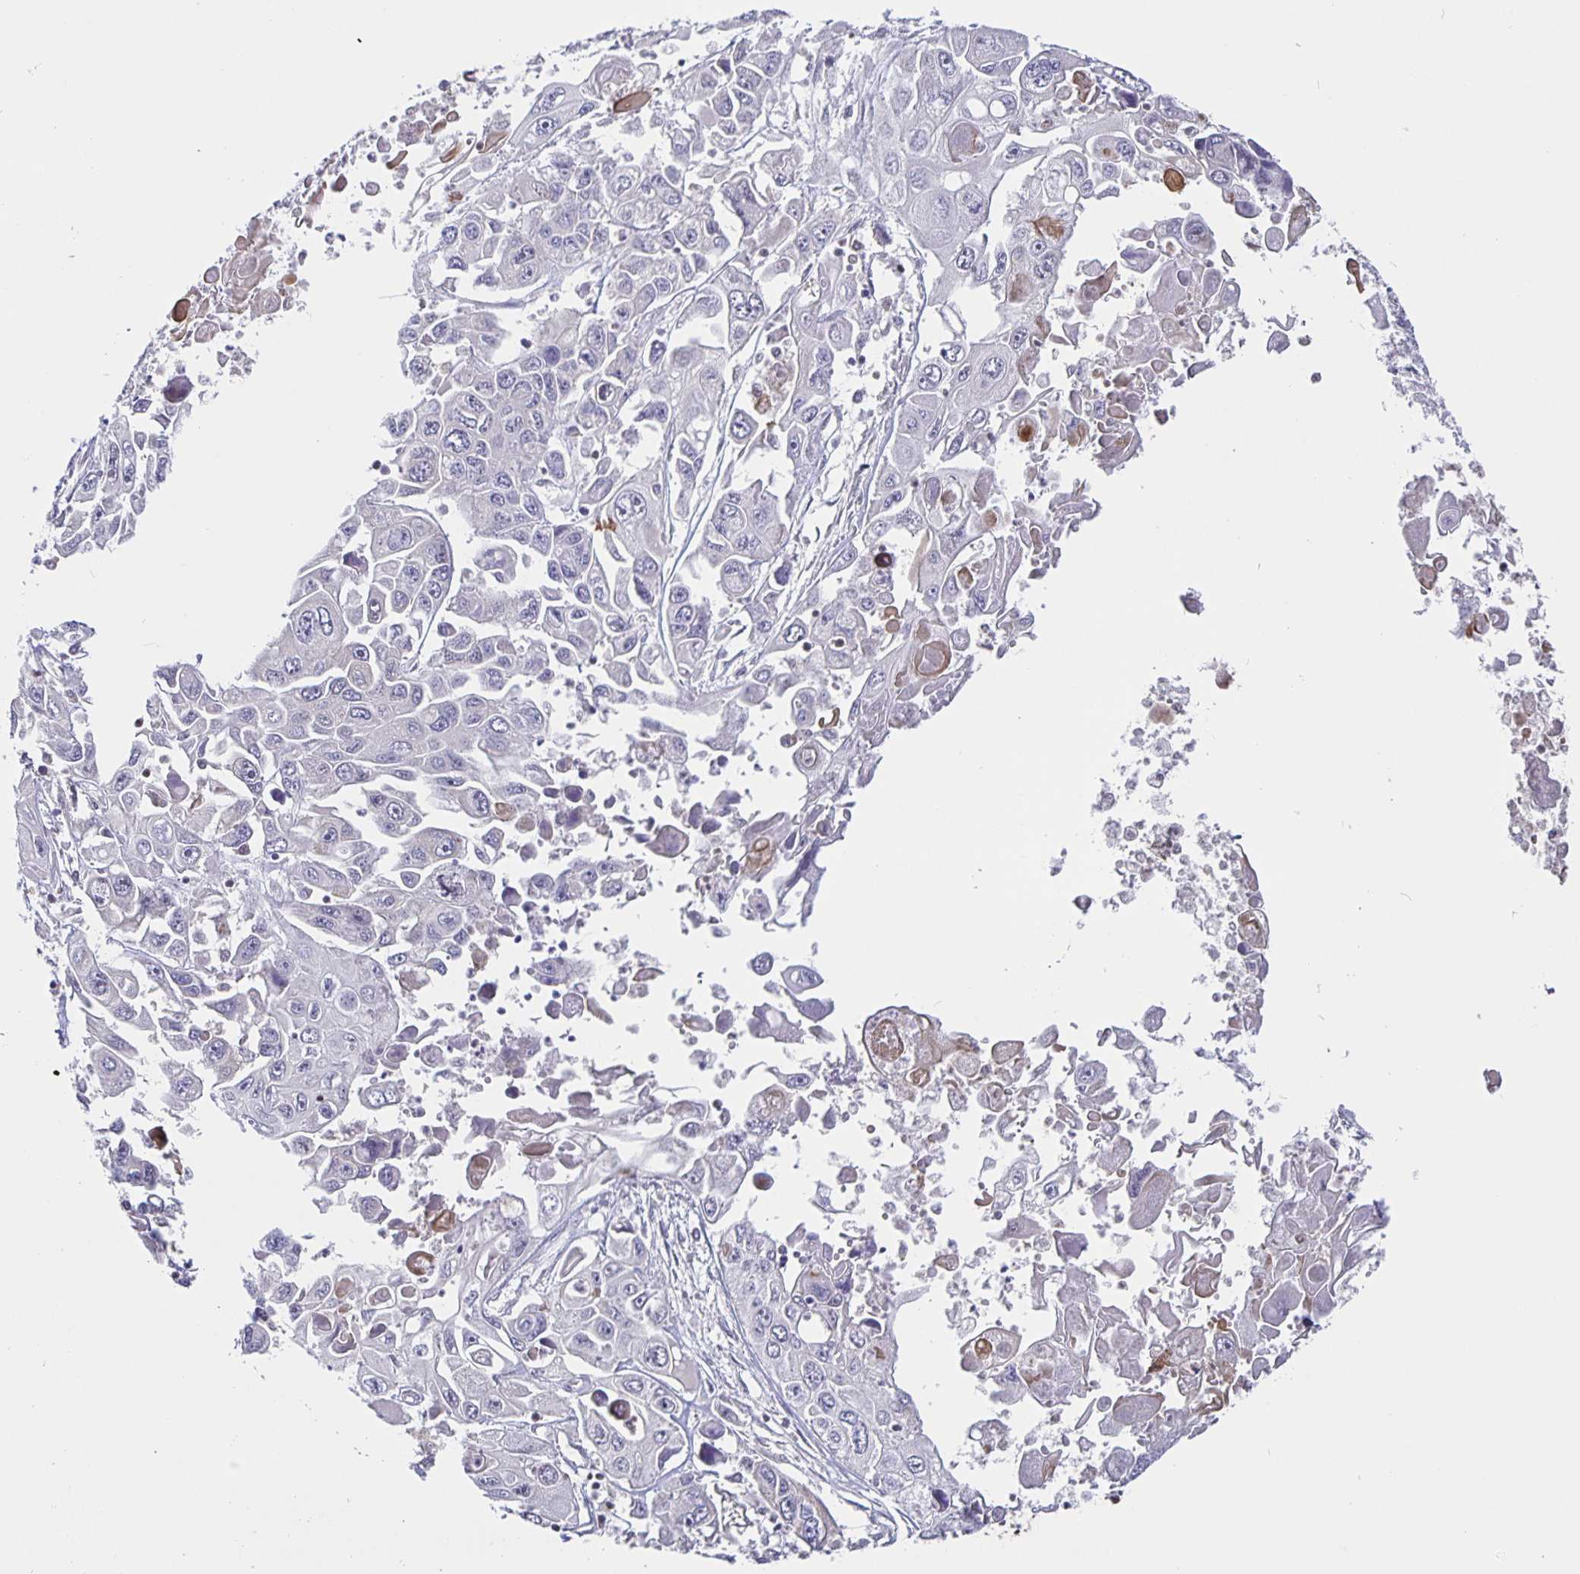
{"staining": {"intensity": "negative", "quantity": "none", "location": "none"}, "tissue": "pancreatic cancer", "cell_type": "Tumor cells", "image_type": "cancer", "snomed": [{"axis": "morphology", "description": "Adenocarcinoma, NOS"}, {"axis": "topography", "description": "Pancreas"}], "caption": "This histopathology image is of pancreatic cancer stained with immunohistochemistry to label a protein in brown with the nuclei are counter-stained blue. There is no positivity in tumor cells.", "gene": "FEM1C", "patient": {"sex": "male", "age": 70}}